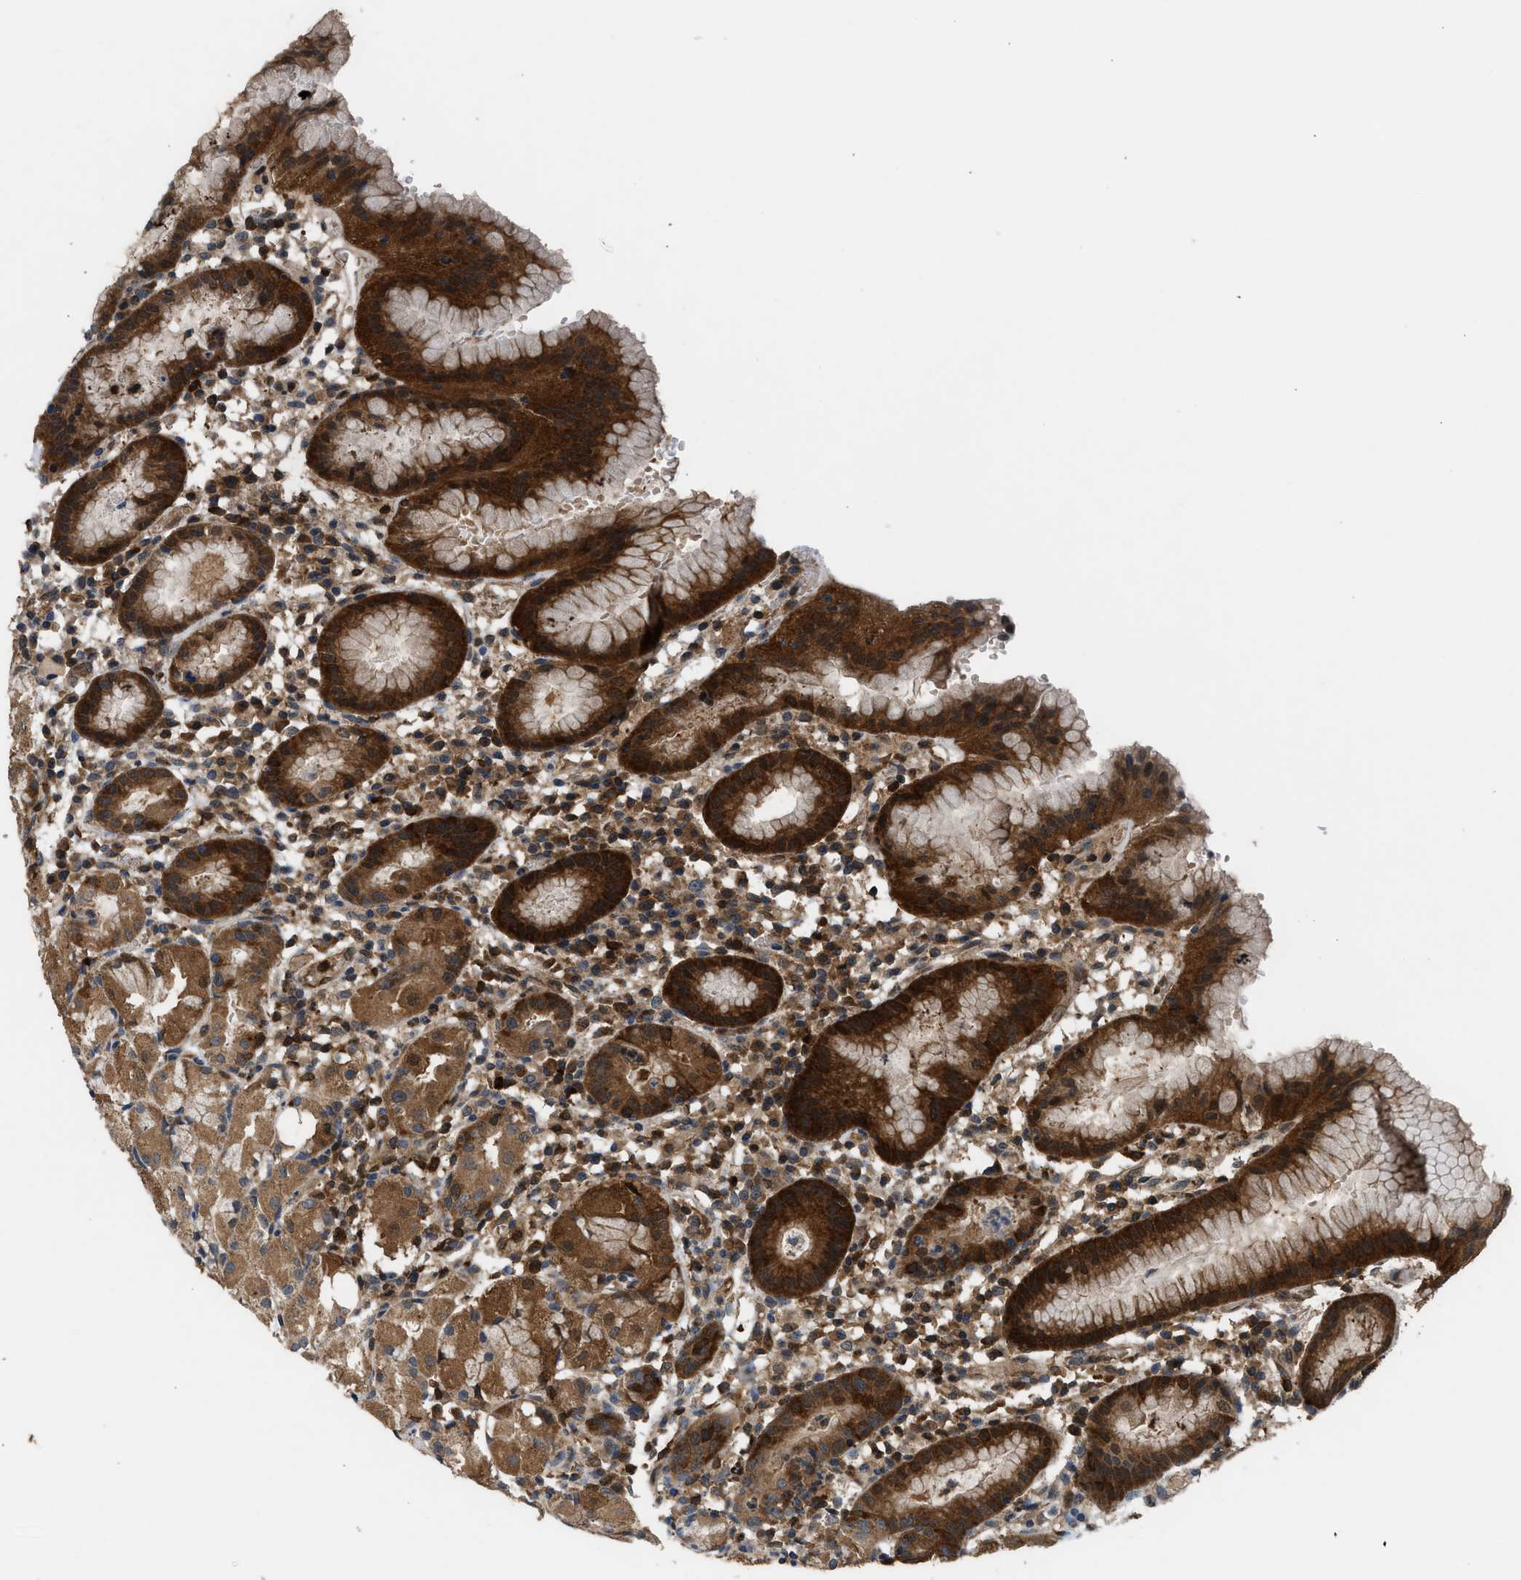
{"staining": {"intensity": "strong", "quantity": "25%-75%", "location": "cytoplasmic/membranous"}, "tissue": "stomach", "cell_type": "Glandular cells", "image_type": "normal", "snomed": [{"axis": "morphology", "description": "Normal tissue, NOS"}, {"axis": "topography", "description": "Stomach"}, {"axis": "topography", "description": "Stomach, lower"}], "caption": "Normal stomach reveals strong cytoplasmic/membranous staining in about 25%-75% of glandular cells, visualized by immunohistochemistry. The staining was performed using DAB to visualize the protein expression in brown, while the nuclei were stained in blue with hematoxylin (Magnification: 20x).", "gene": "OXSR1", "patient": {"sex": "female", "age": 75}}